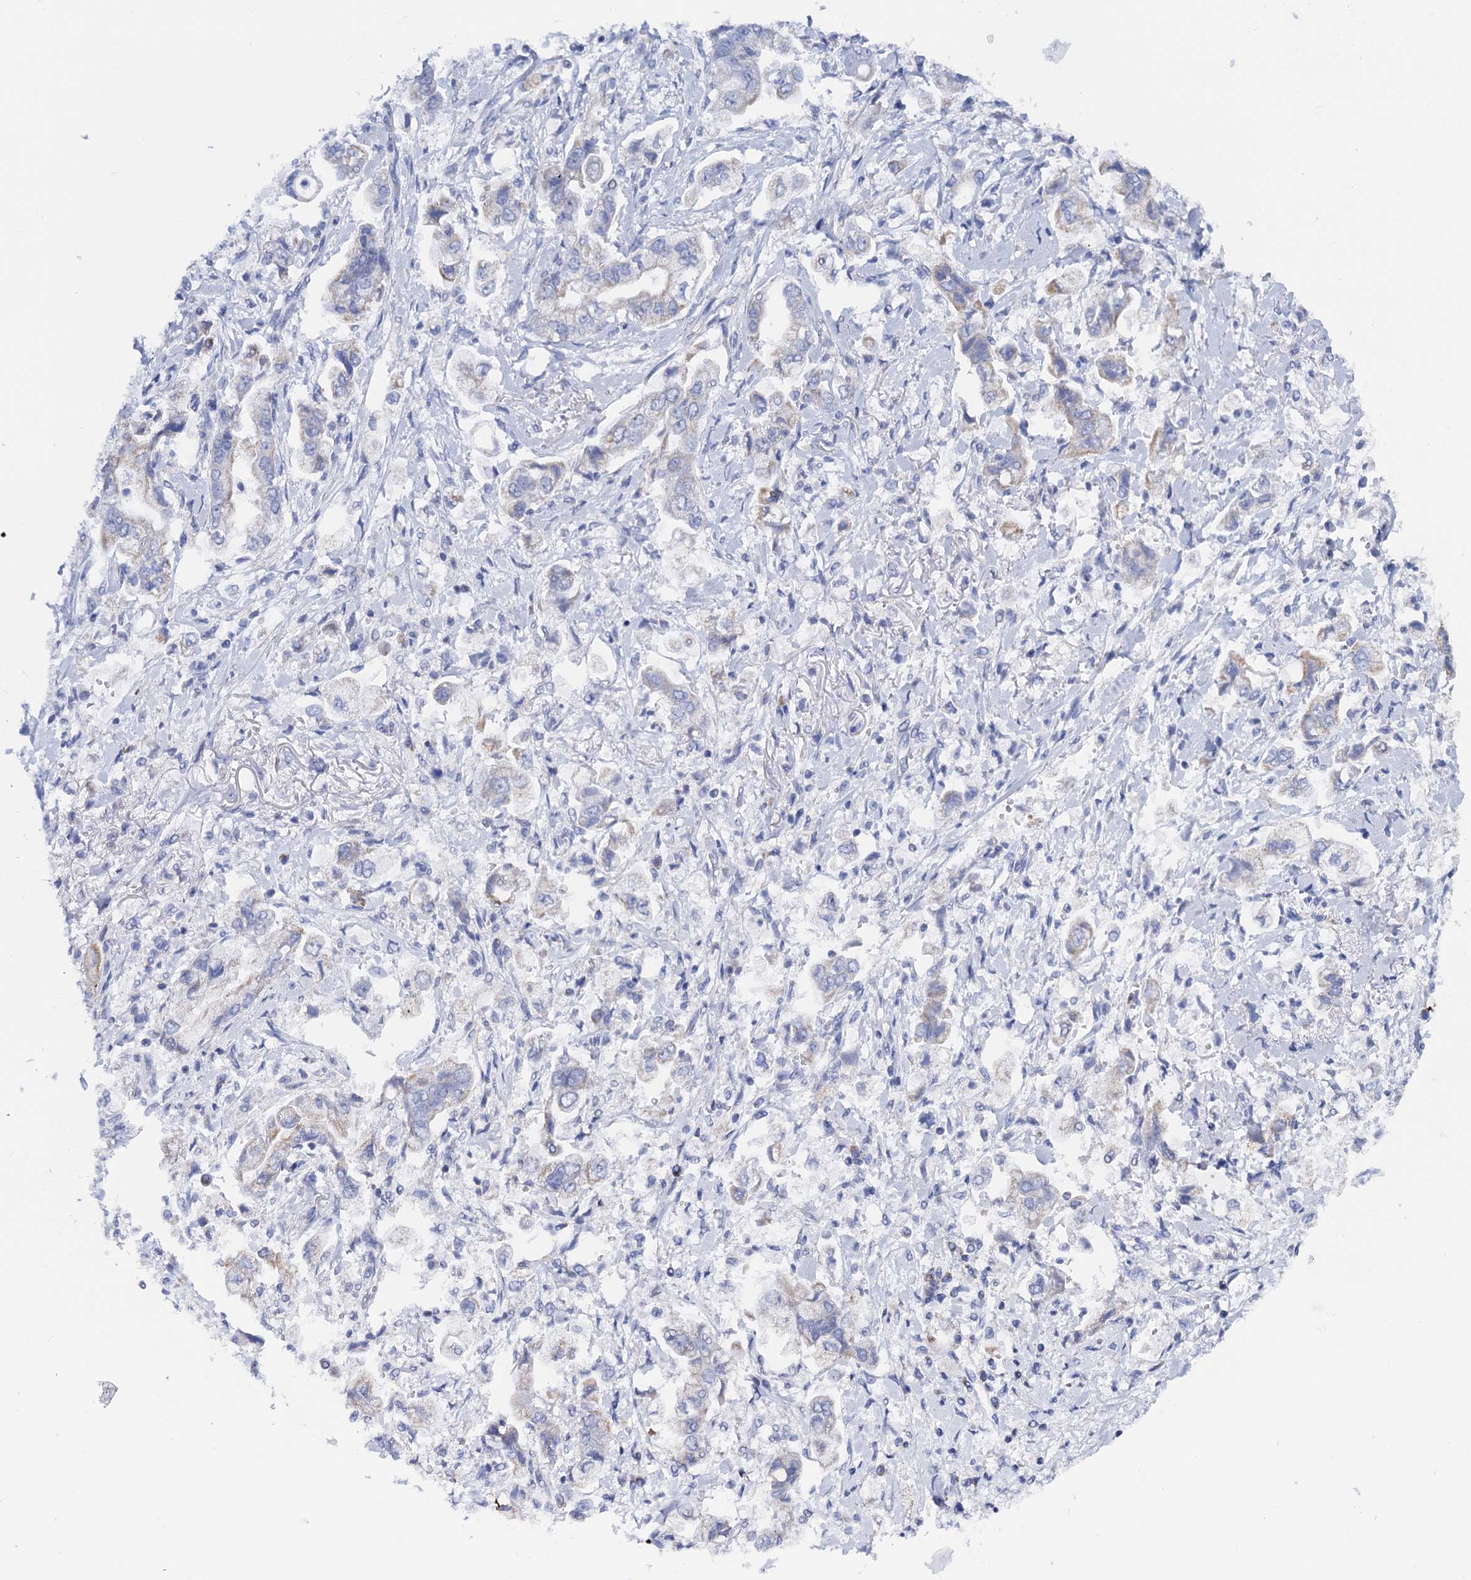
{"staining": {"intensity": "weak", "quantity": "<25%", "location": "cytoplasmic/membranous"}, "tissue": "stomach cancer", "cell_type": "Tumor cells", "image_type": "cancer", "snomed": [{"axis": "morphology", "description": "Adenocarcinoma, NOS"}, {"axis": "topography", "description": "Stomach"}], "caption": "An image of stomach cancer stained for a protein exhibits no brown staining in tumor cells. Brightfield microscopy of immunohistochemistry (IHC) stained with DAB (brown) and hematoxylin (blue), captured at high magnification.", "gene": "ACADSB", "patient": {"sex": "male", "age": 62}}